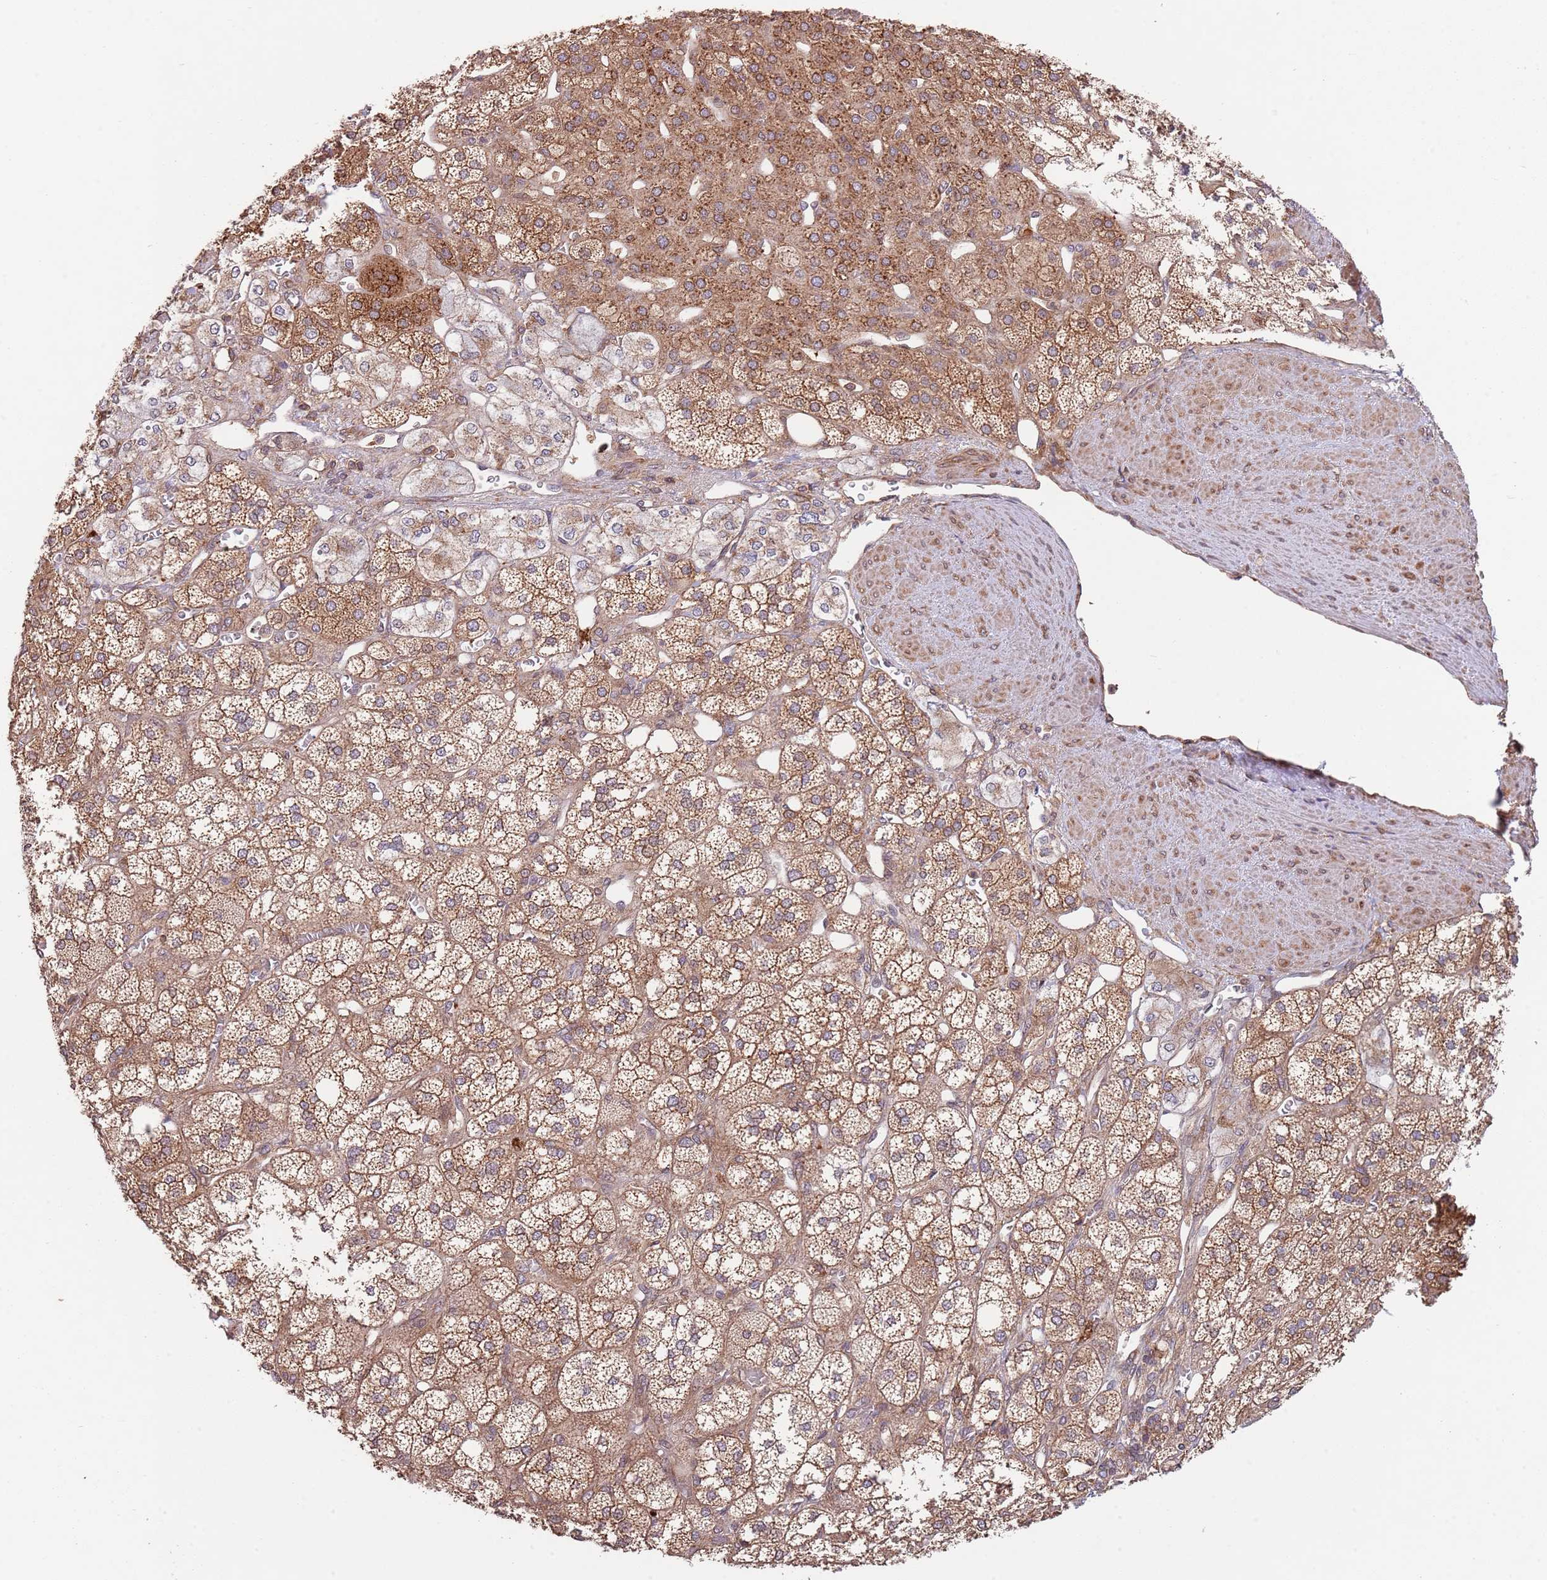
{"staining": {"intensity": "strong", "quantity": ">75%", "location": "cytoplasmic/membranous"}, "tissue": "adrenal gland", "cell_type": "Glandular cells", "image_type": "normal", "snomed": [{"axis": "morphology", "description": "Normal tissue, NOS"}, {"axis": "topography", "description": "Adrenal gland"}], "caption": "Adrenal gland was stained to show a protein in brown. There is high levels of strong cytoplasmic/membranous staining in about >75% of glandular cells. (Stains: DAB in brown, nuclei in blue, Microscopy: brightfield microscopy at high magnification).", "gene": "RNF19B", "patient": {"sex": "male", "age": 61}}